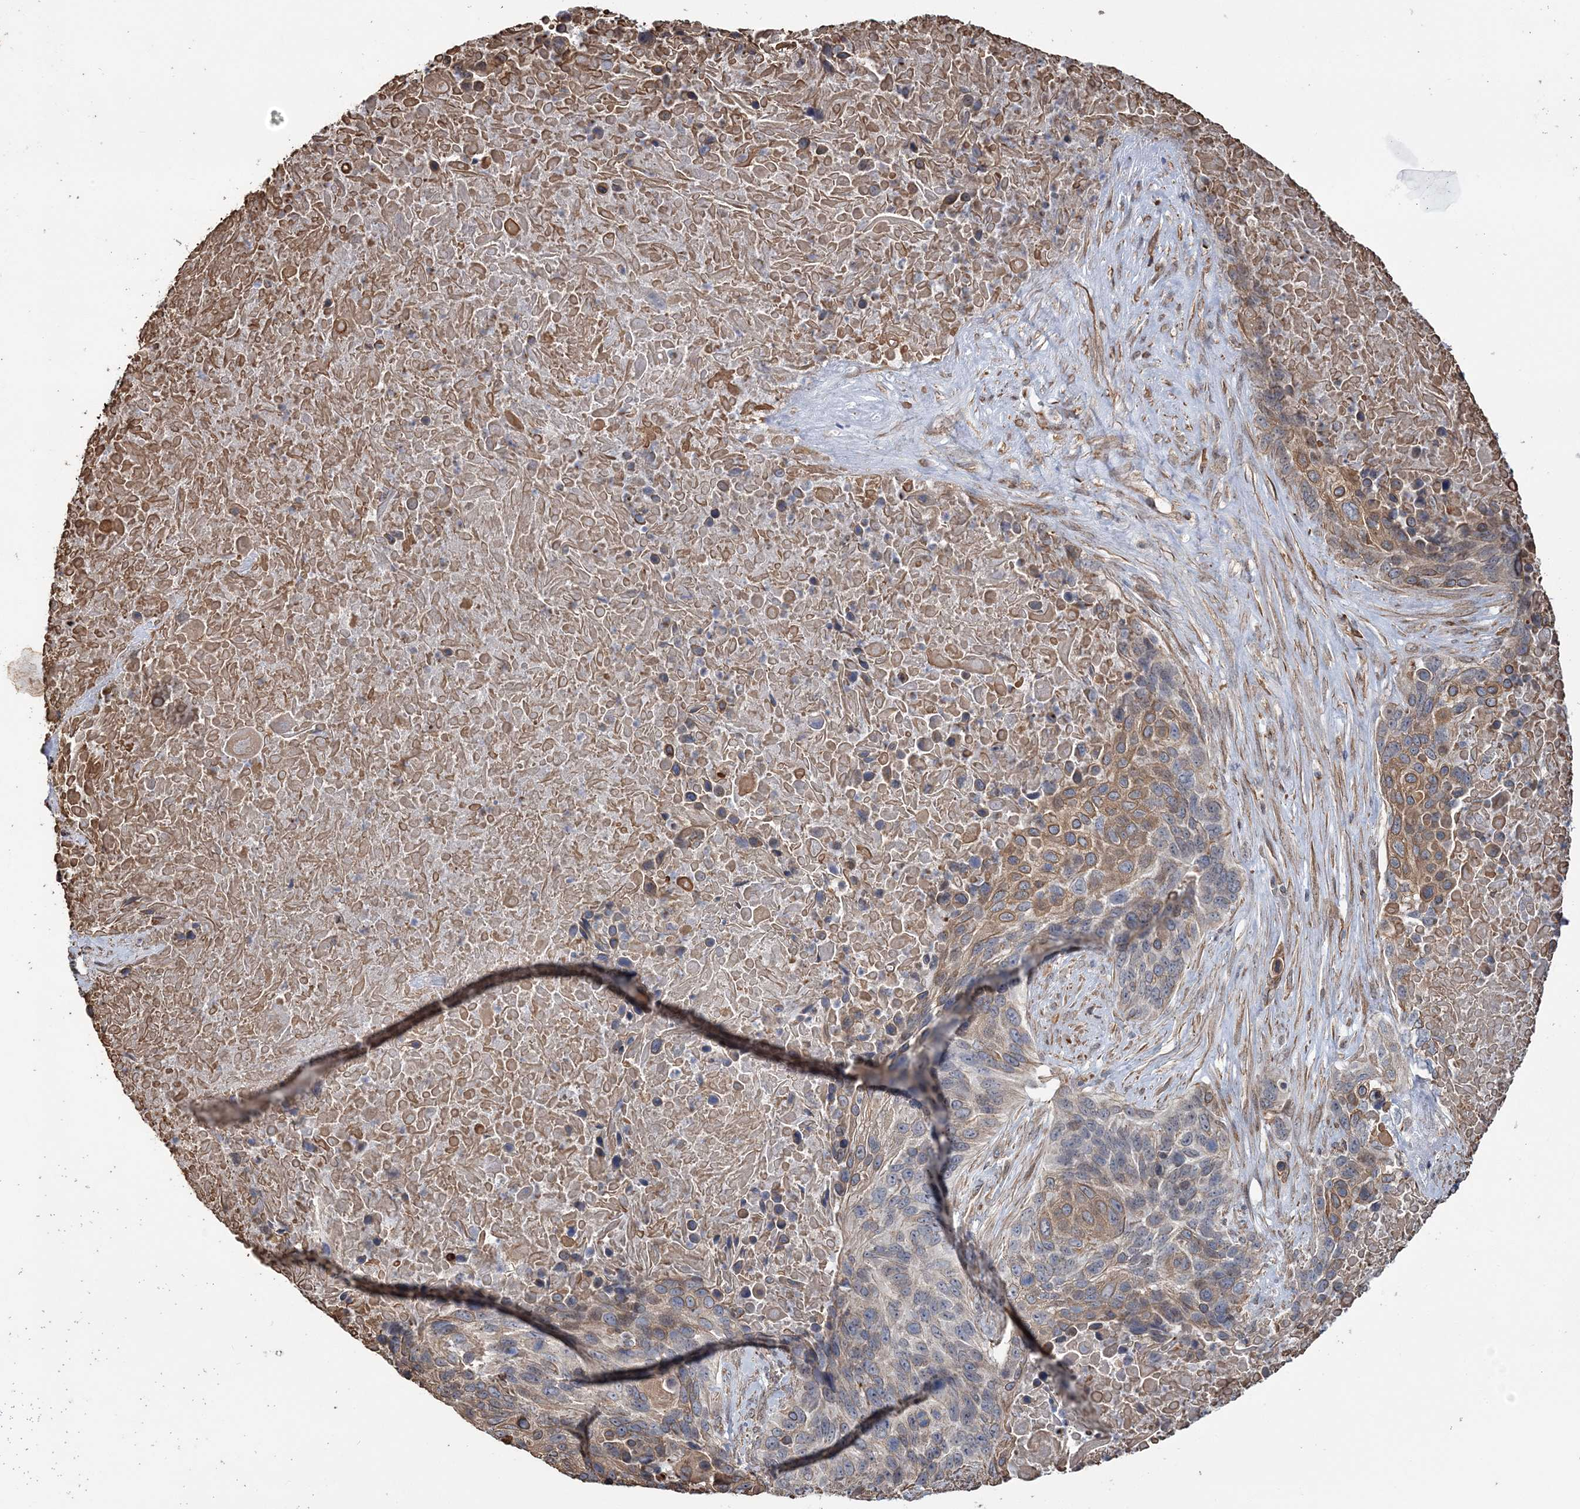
{"staining": {"intensity": "moderate", "quantity": "<25%", "location": "cytoplasmic/membranous"}, "tissue": "lung cancer", "cell_type": "Tumor cells", "image_type": "cancer", "snomed": [{"axis": "morphology", "description": "Squamous cell carcinoma, NOS"}, {"axis": "topography", "description": "Lung"}], "caption": "DAB (3,3'-diaminobenzidine) immunohistochemical staining of lung cancer shows moderate cytoplasmic/membranous protein expression in about <25% of tumor cells. (DAB (3,3'-diaminobenzidine) = brown stain, brightfield microscopy at high magnification).", "gene": "ATP11B", "patient": {"sex": "male", "age": 66}}